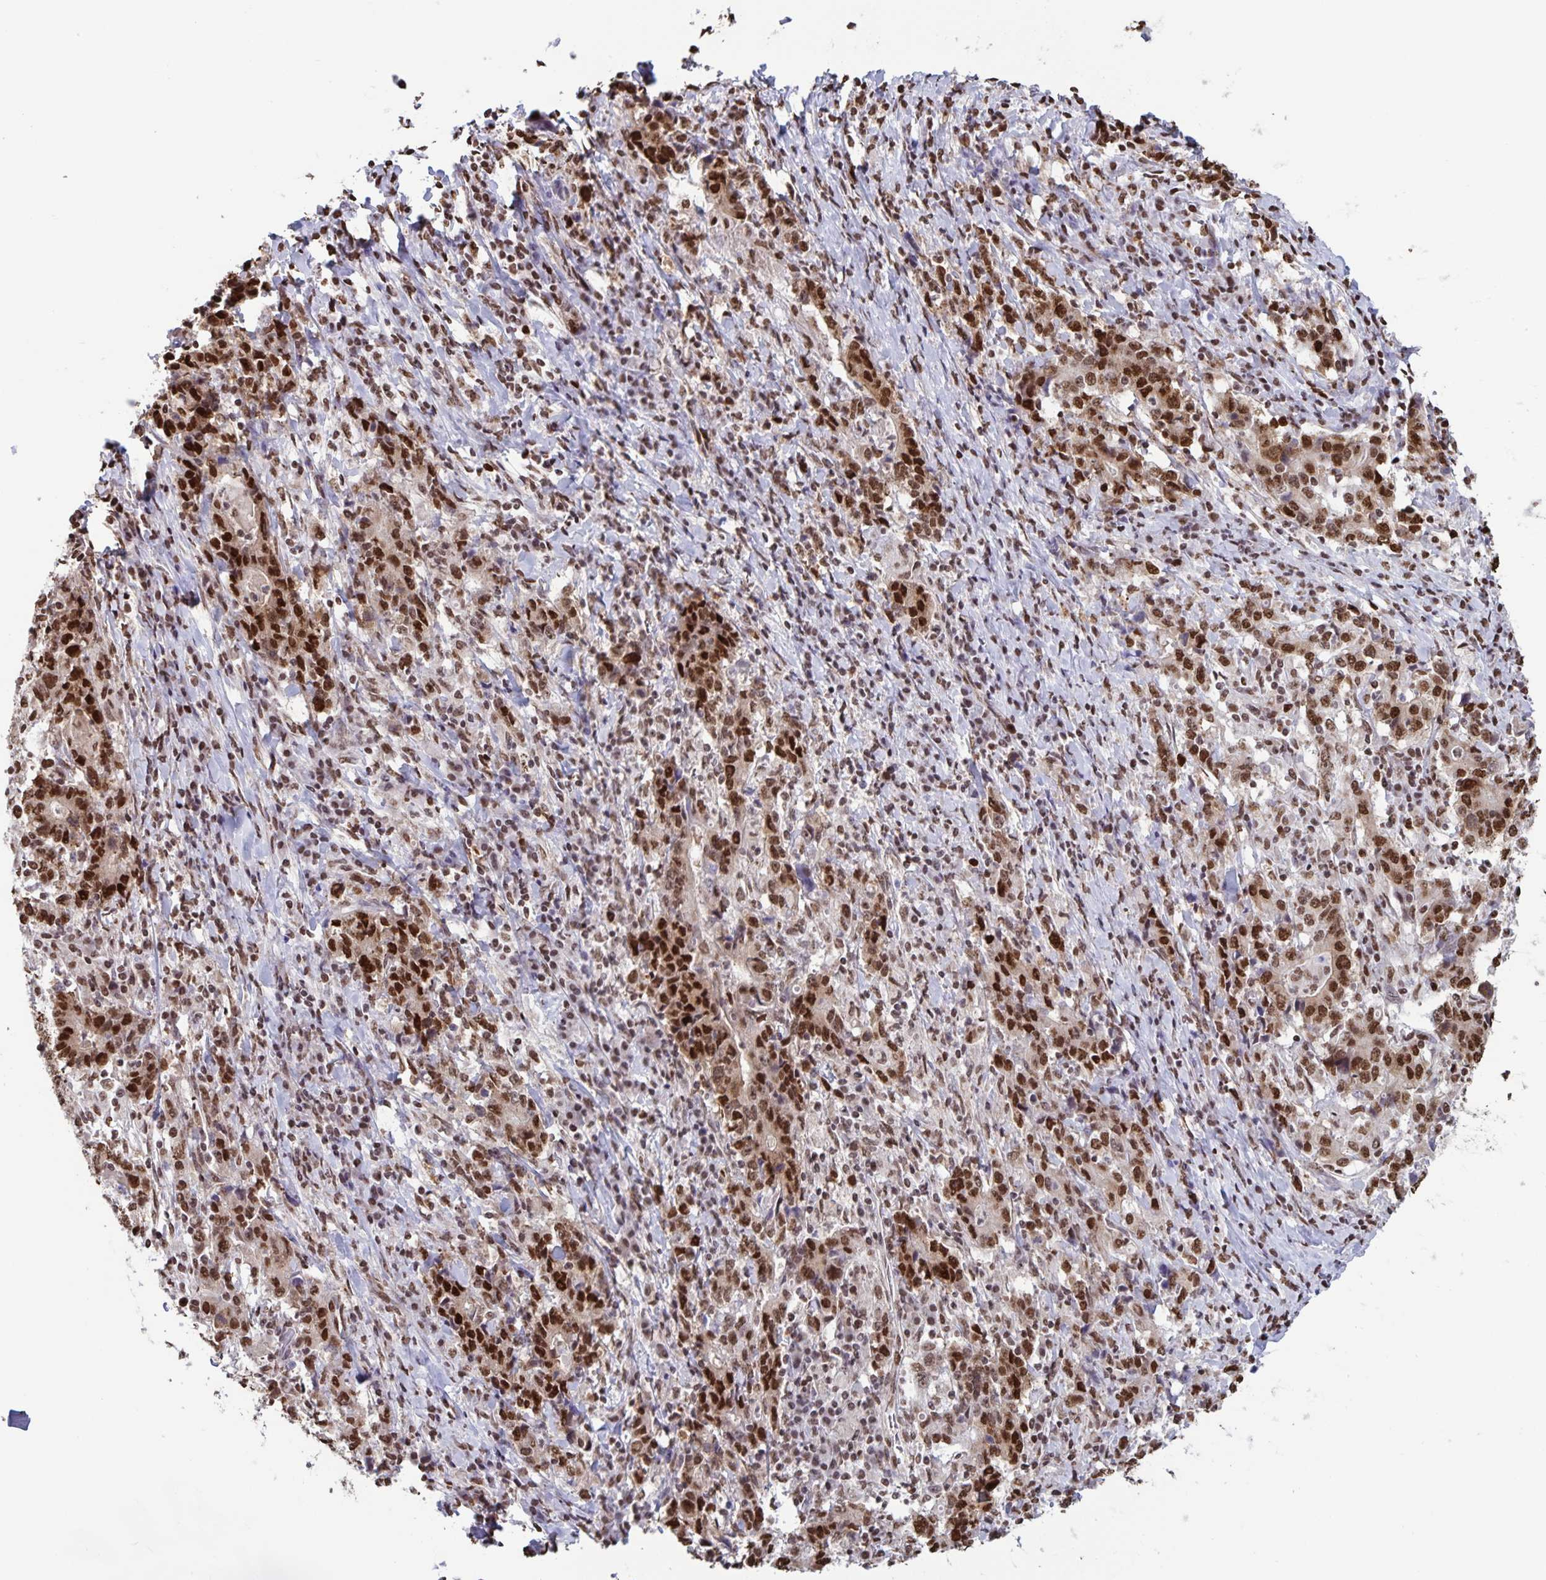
{"staining": {"intensity": "moderate", "quantity": ">75%", "location": "nuclear"}, "tissue": "stomach cancer", "cell_type": "Tumor cells", "image_type": "cancer", "snomed": [{"axis": "morphology", "description": "Normal tissue, NOS"}, {"axis": "morphology", "description": "Adenocarcinoma, NOS"}, {"axis": "topography", "description": "Stomach, upper"}, {"axis": "topography", "description": "Stomach"}], "caption": "Adenocarcinoma (stomach) stained with a brown dye shows moderate nuclear positive expression in approximately >75% of tumor cells.", "gene": "DUT", "patient": {"sex": "male", "age": 59}}